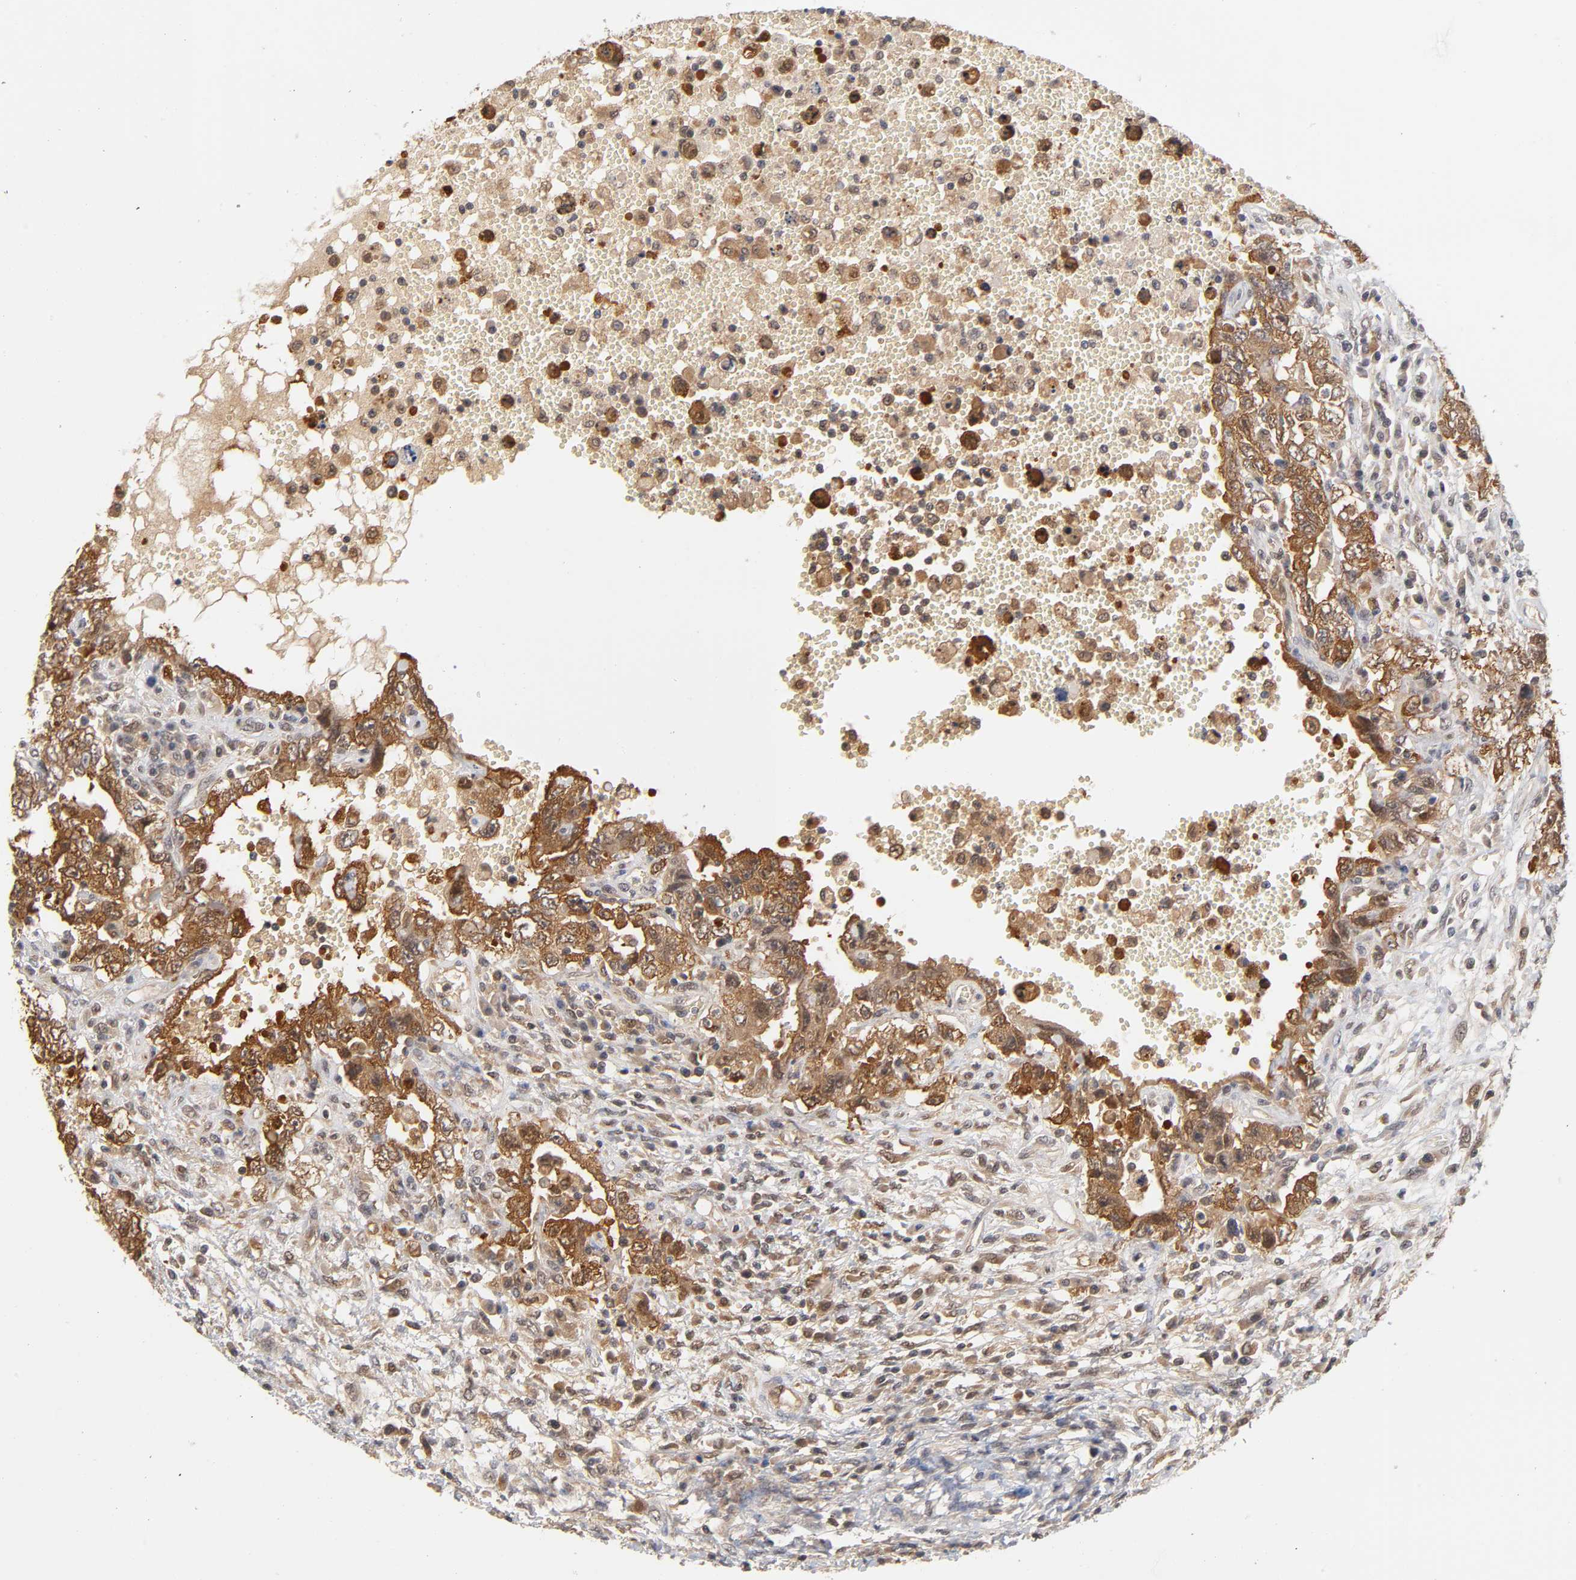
{"staining": {"intensity": "strong", "quantity": ">75%", "location": "cytoplasmic/membranous"}, "tissue": "testis cancer", "cell_type": "Tumor cells", "image_type": "cancer", "snomed": [{"axis": "morphology", "description": "Carcinoma, Embryonal, NOS"}, {"axis": "topography", "description": "Testis"}], "caption": "Immunohistochemistry staining of embryonal carcinoma (testis), which shows high levels of strong cytoplasmic/membranous staining in about >75% of tumor cells indicating strong cytoplasmic/membranous protein positivity. The staining was performed using DAB (3,3'-diaminobenzidine) (brown) for protein detection and nuclei were counterstained in hematoxylin (blue).", "gene": "DFFB", "patient": {"sex": "male", "age": 26}}